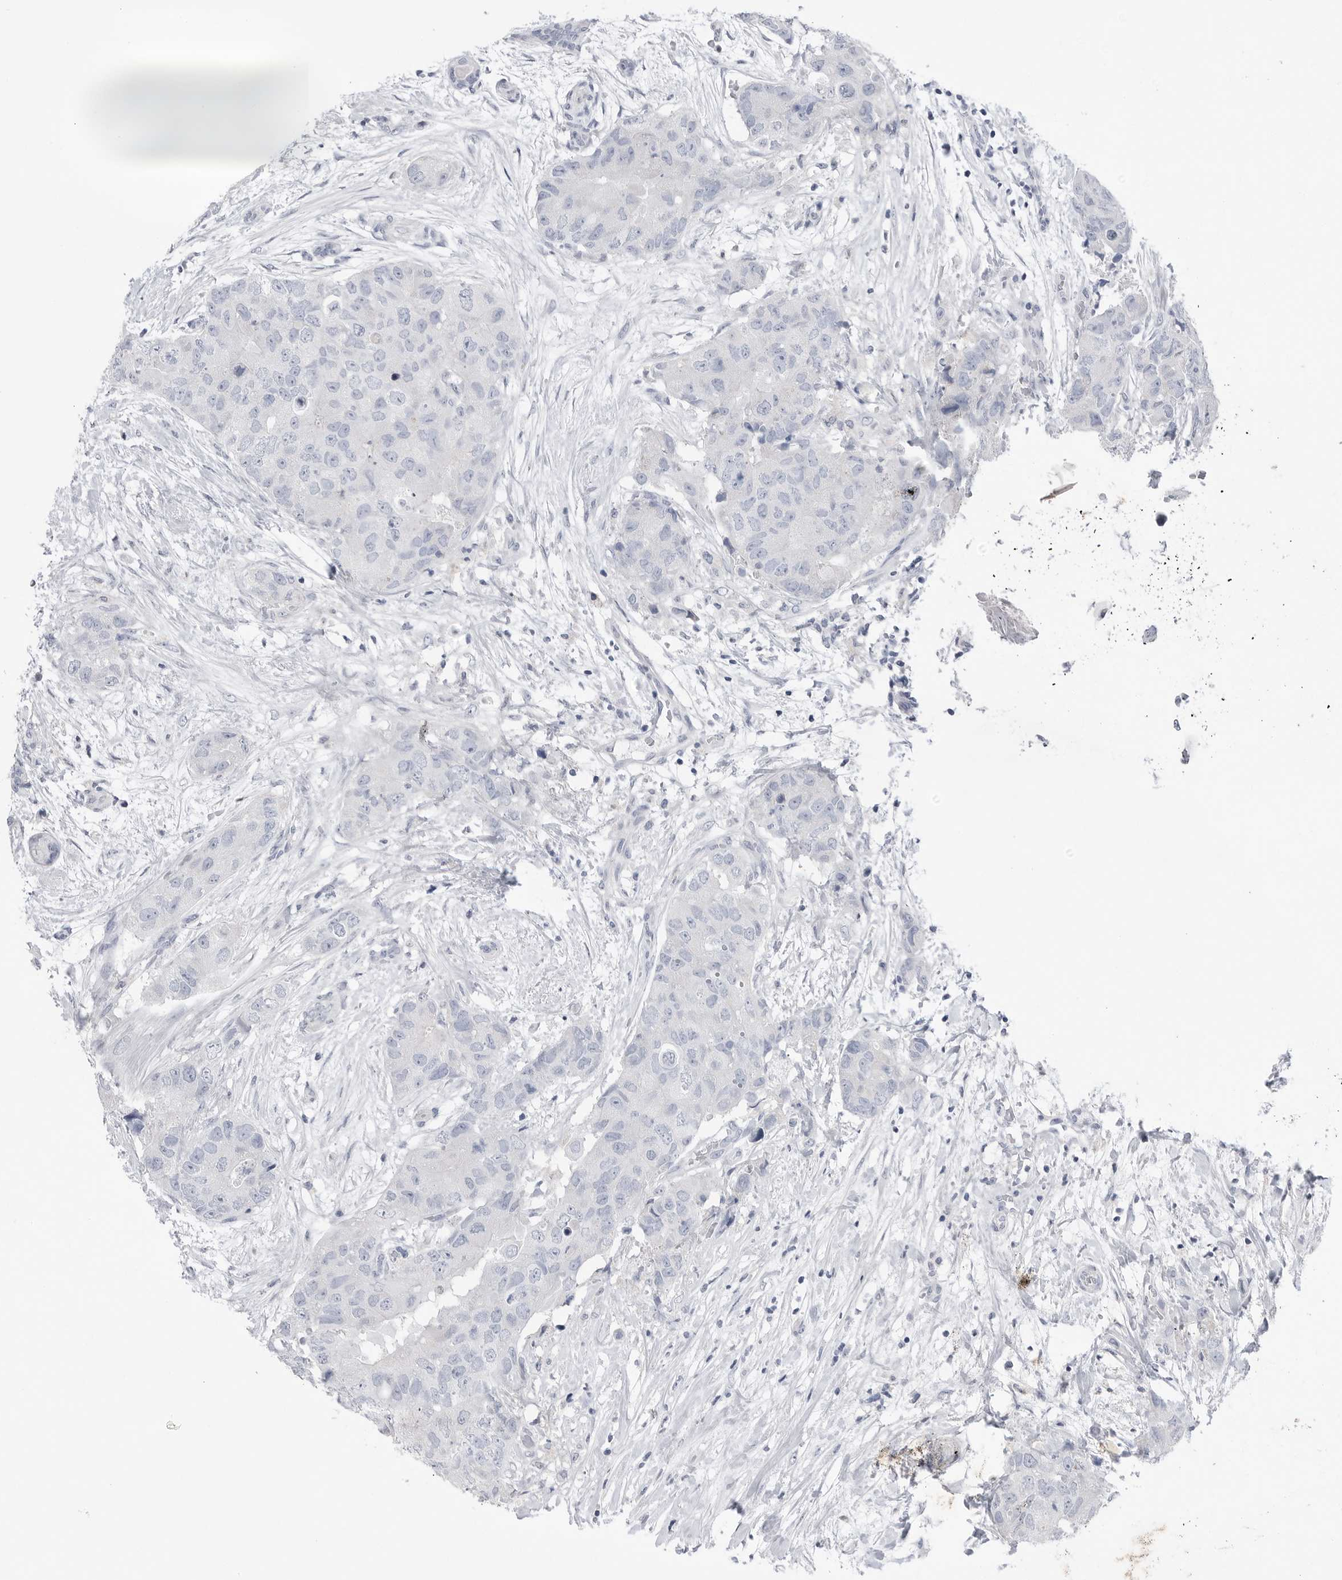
{"staining": {"intensity": "negative", "quantity": "none", "location": "none"}, "tissue": "breast cancer", "cell_type": "Tumor cells", "image_type": "cancer", "snomed": [{"axis": "morphology", "description": "Duct carcinoma"}, {"axis": "topography", "description": "Breast"}], "caption": "A histopathology image of infiltrating ductal carcinoma (breast) stained for a protein shows no brown staining in tumor cells.", "gene": "ABHD12", "patient": {"sex": "female", "age": 62}}